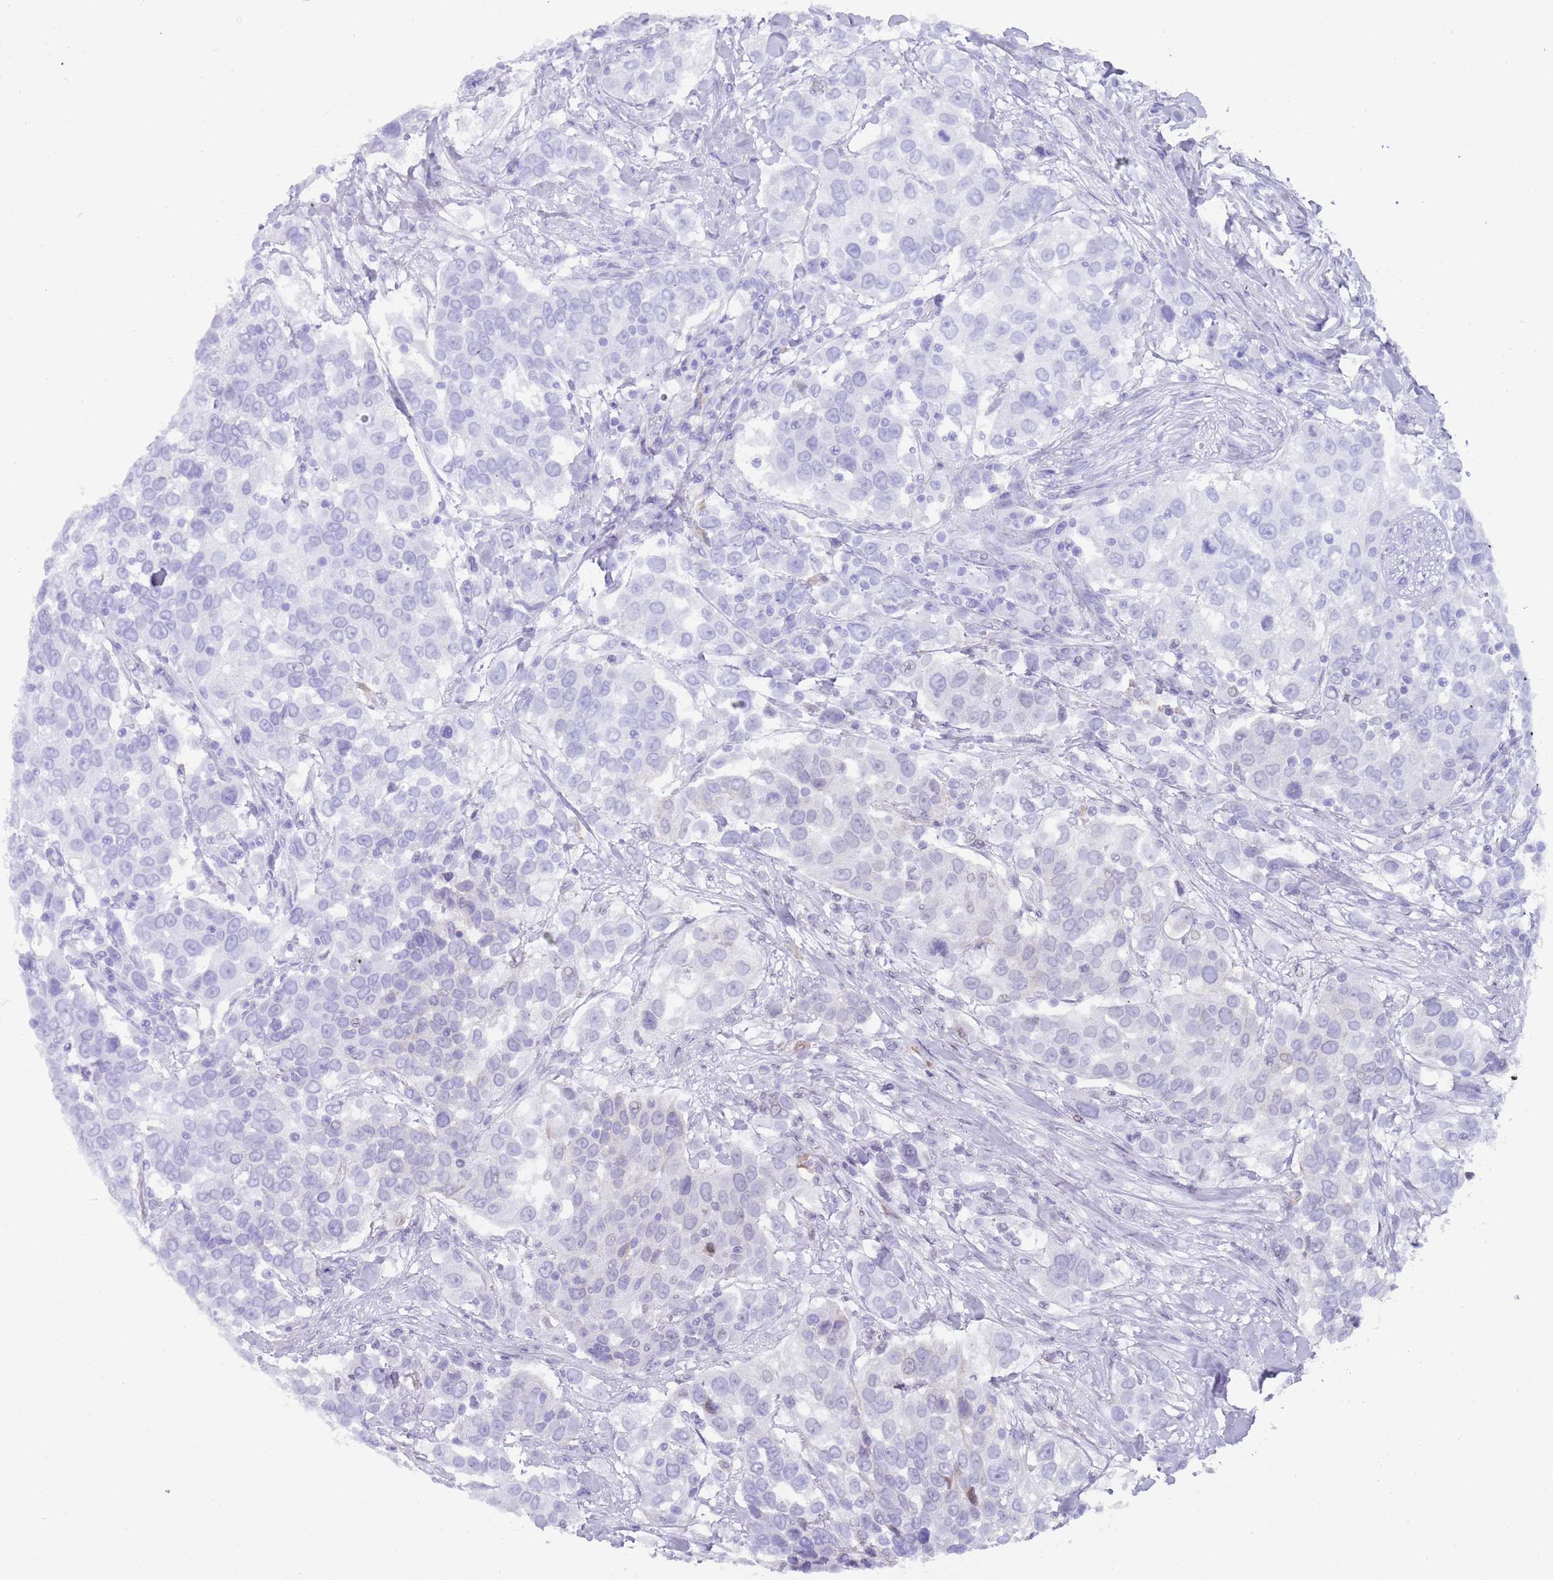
{"staining": {"intensity": "negative", "quantity": "none", "location": "none"}, "tissue": "urothelial cancer", "cell_type": "Tumor cells", "image_type": "cancer", "snomed": [{"axis": "morphology", "description": "Urothelial carcinoma, High grade"}, {"axis": "topography", "description": "Urinary bladder"}], "caption": "High-grade urothelial carcinoma stained for a protein using IHC demonstrates no staining tumor cells.", "gene": "HDAC8", "patient": {"sex": "female", "age": 80}}